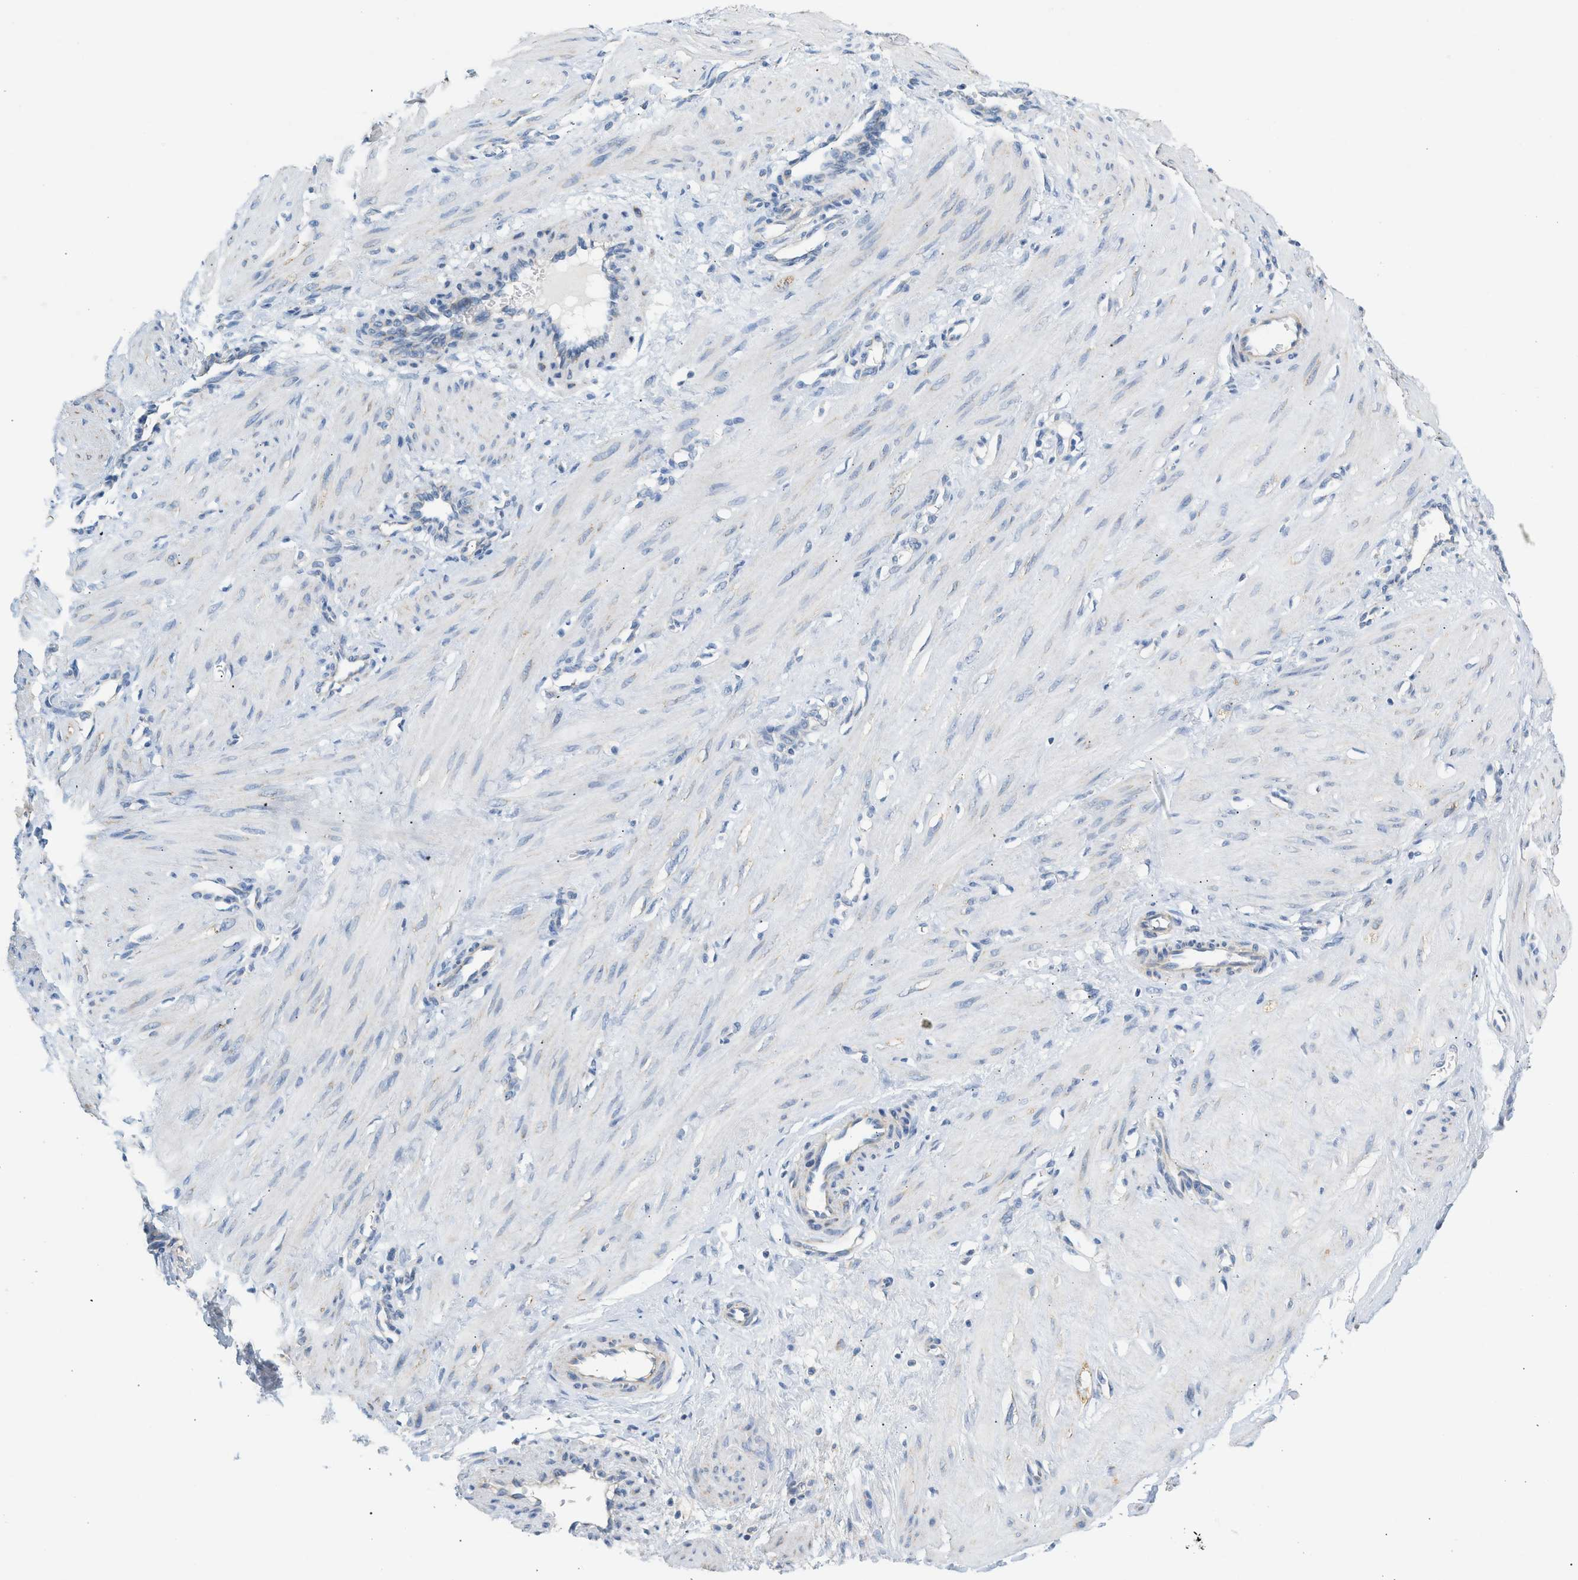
{"staining": {"intensity": "negative", "quantity": "none", "location": "none"}, "tissue": "smooth muscle", "cell_type": "Smooth muscle cells", "image_type": "normal", "snomed": [{"axis": "morphology", "description": "Normal tissue, NOS"}, {"axis": "topography", "description": "Endometrium"}], "caption": "This is a photomicrograph of immunohistochemistry (IHC) staining of normal smooth muscle, which shows no staining in smooth muscle cells.", "gene": "NDUFS8", "patient": {"sex": "female", "age": 33}}